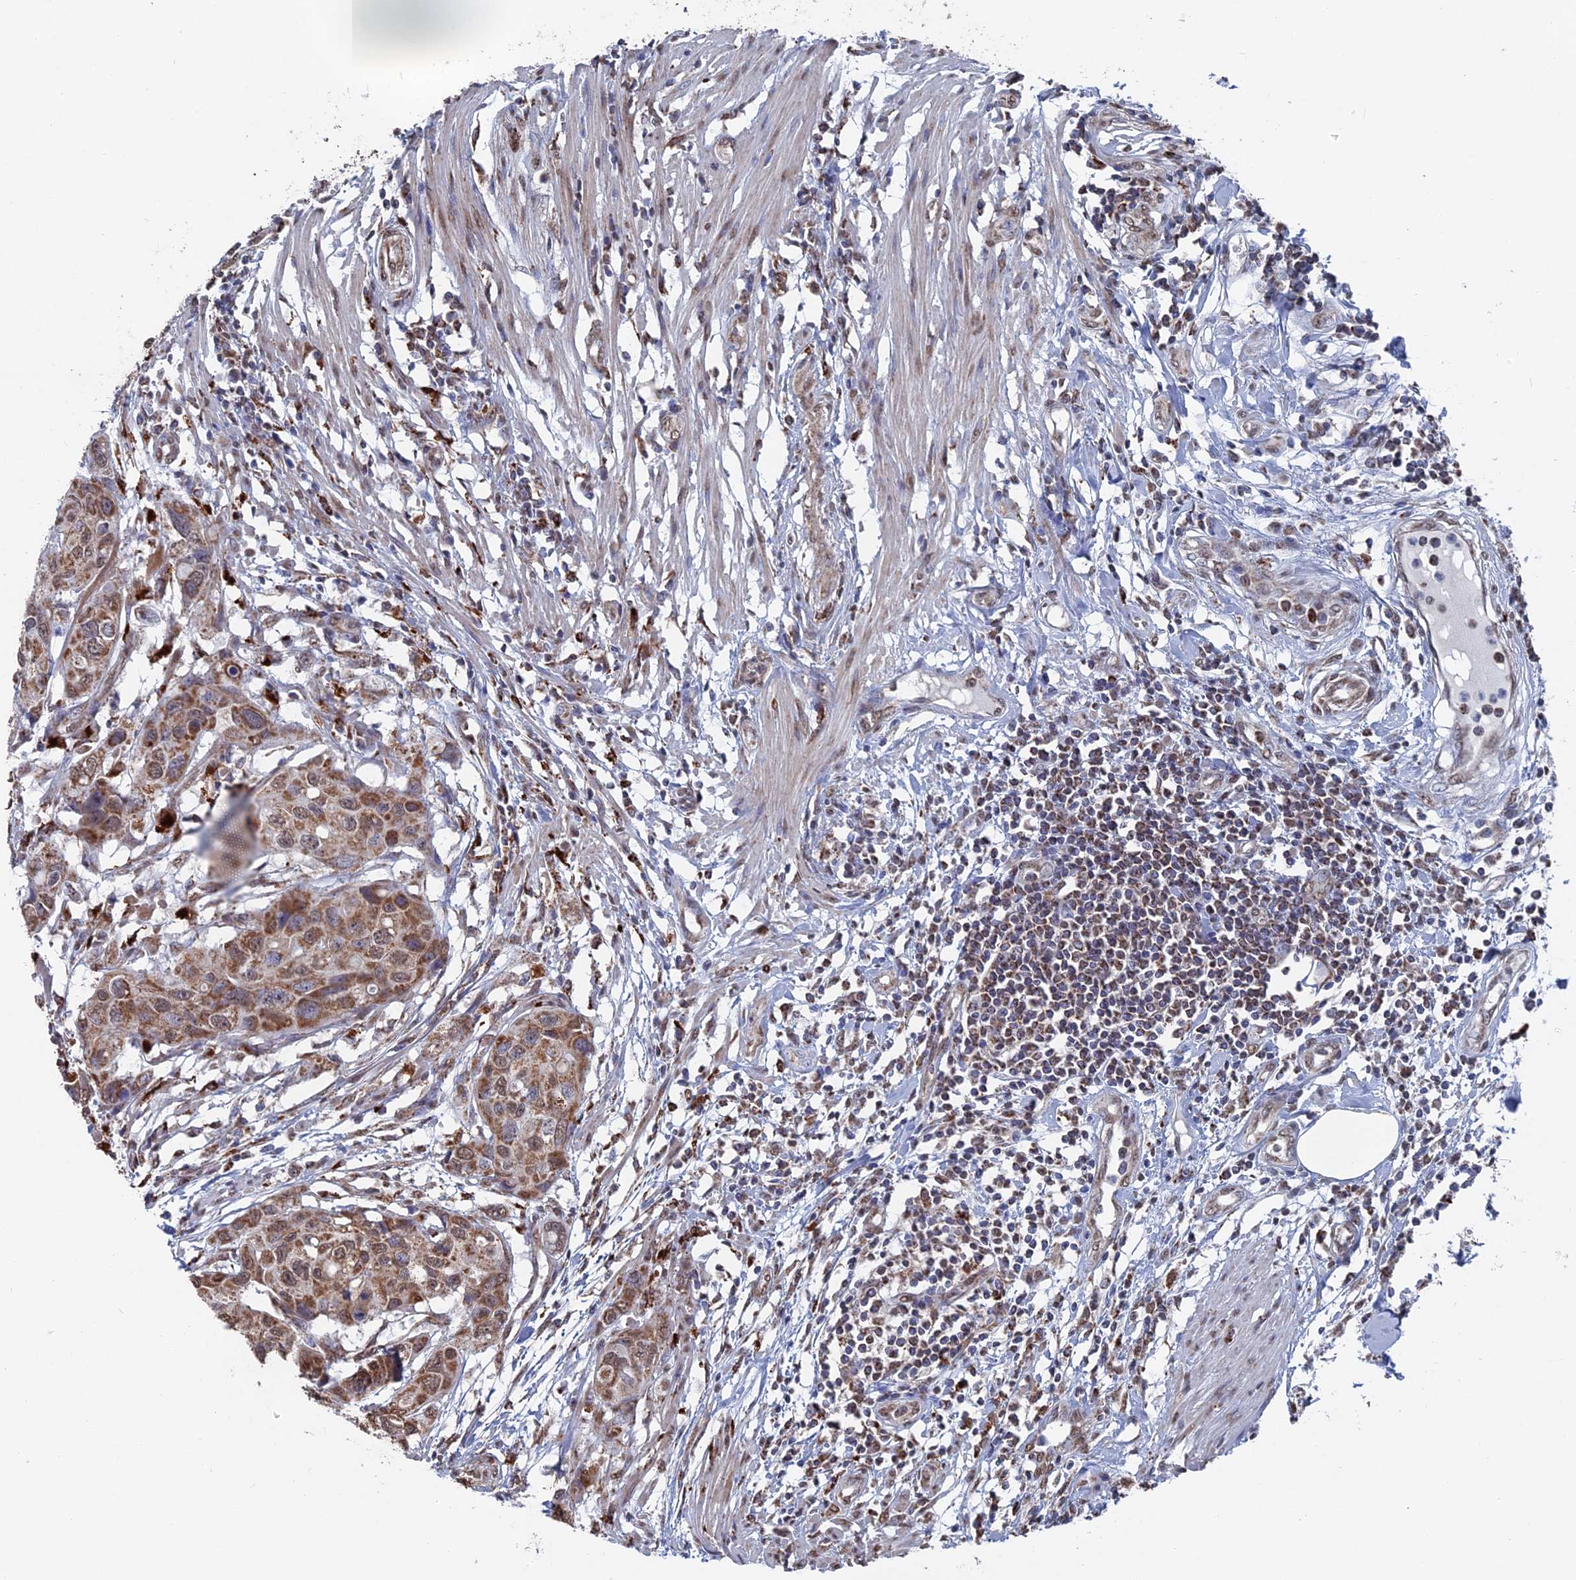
{"staining": {"intensity": "moderate", "quantity": ">75%", "location": "cytoplasmic/membranous,nuclear"}, "tissue": "colorectal cancer", "cell_type": "Tumor cells", "image_type": "cancer", "snomed": [{"axis": "morphology", "description": "Adenocarcinoma, NOS"}, {"axis": "topography", "description": "Colon"}], "caption": "Adenocarcinoma (colorectal) stained with DAB immunohistochemistry displays medium levels of moderate cytoplasmic/membranous and nuclear staining in approximately >75% of tumor cells. The staining is performed using DAB brown chromogen to label protein expression. The nuclei are counter-stained blue using hematoxylin.", "gene": "SMG9", "patient": {"sex": "male", "age": 77}}